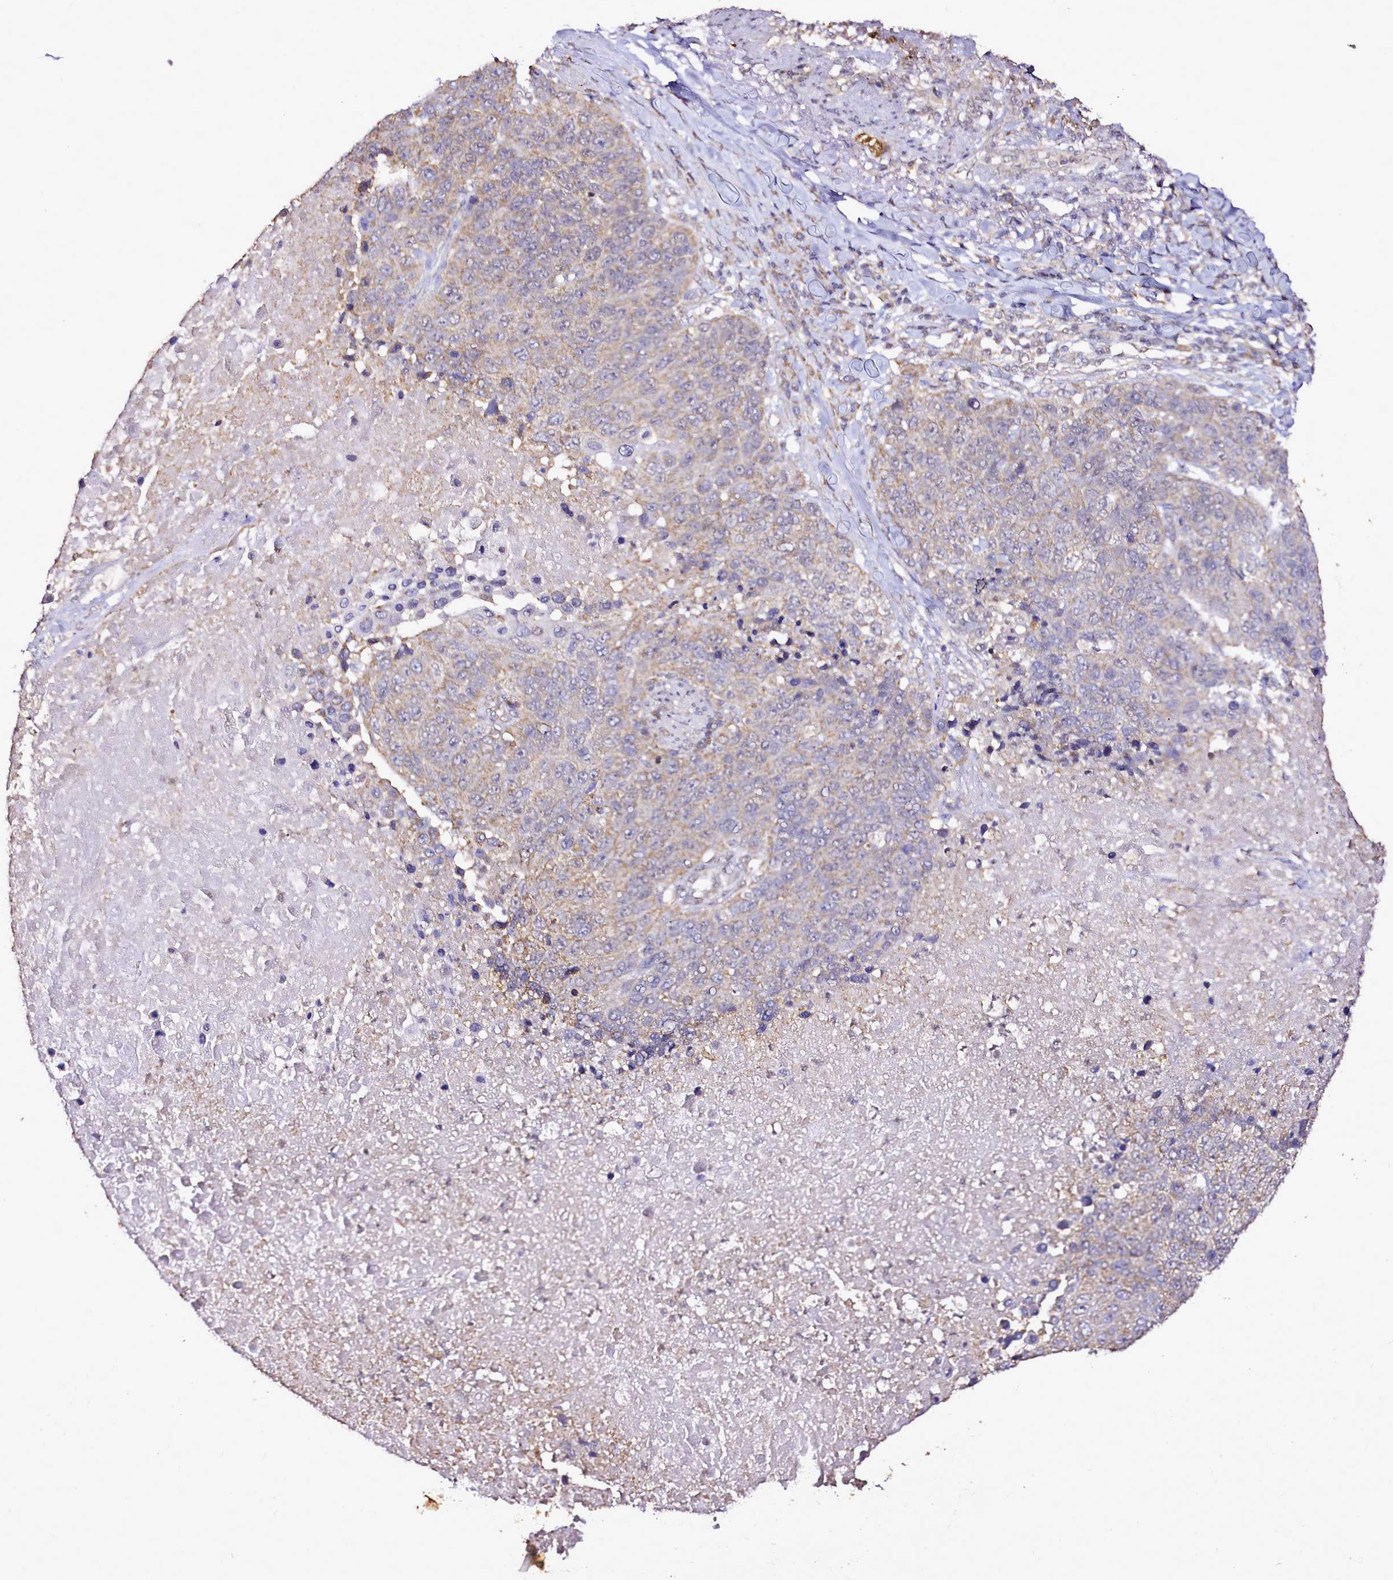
{"staining": {"intensity": "weak", "quantity": "25%-75%", "location": "cytoplasmic/membranous"}, "tissue": "lung cancer", "cell_type": "Tumor cells", "image_type": "cancer", "snomed": [{"axis": "morphology", "description": "Normal tissue, NOS"}, {"axis": "morphology", "description": "Squamous cell carcinoma, NOS"}, {"axis": "topography", "description": "Lymph node"}, {"axis": "topography", "description": "Lung"}], "caption": "This image demonstrates immunohistochemistry staining of lung cancer (squamous cell carcinoma), with low weak cytoplasmic/membranous positivity in about 25%-75% of tumor cells.", "gene": "EDIL3", "patient": {"sex": "male", "age": 66}}